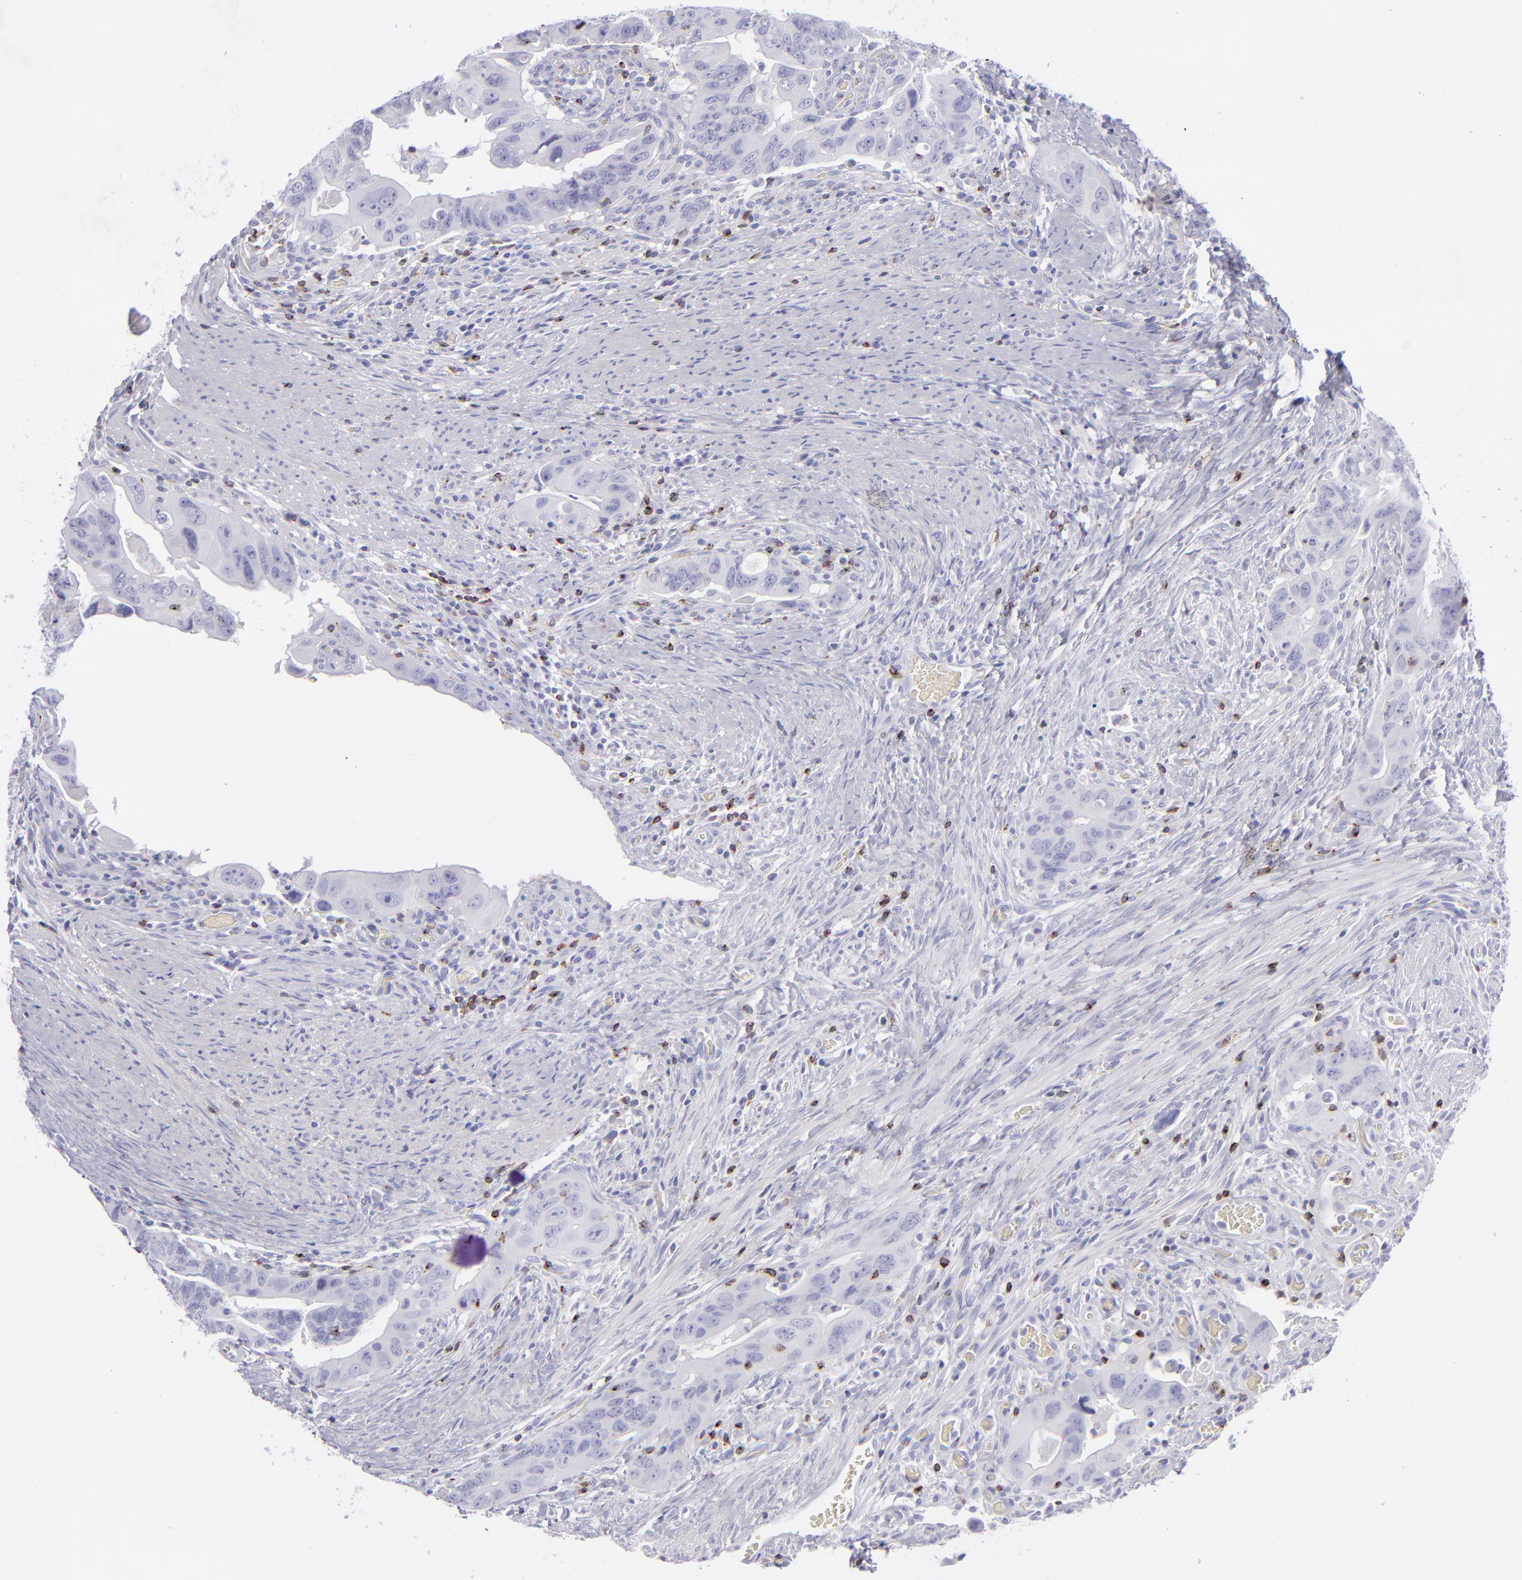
{"staining": {"intensity": "negative", "quantity": "none", "location": "none"}, "tissue": "colorectal cancer", "cell_type": "Tumor cells", "image_type": "cancer", "snomed": [{"axis": "morphology", "description": "Adenocarcinoma, NOS"}, {"axis": "topography", "description": "Rectum"}], "caption": "Immunohistochemistry of human adenocarcinoma (colorectal) exhibits no expression in tumor cells.", "gene": "CD2", "patient": {"sex": "male", "age": 53}}